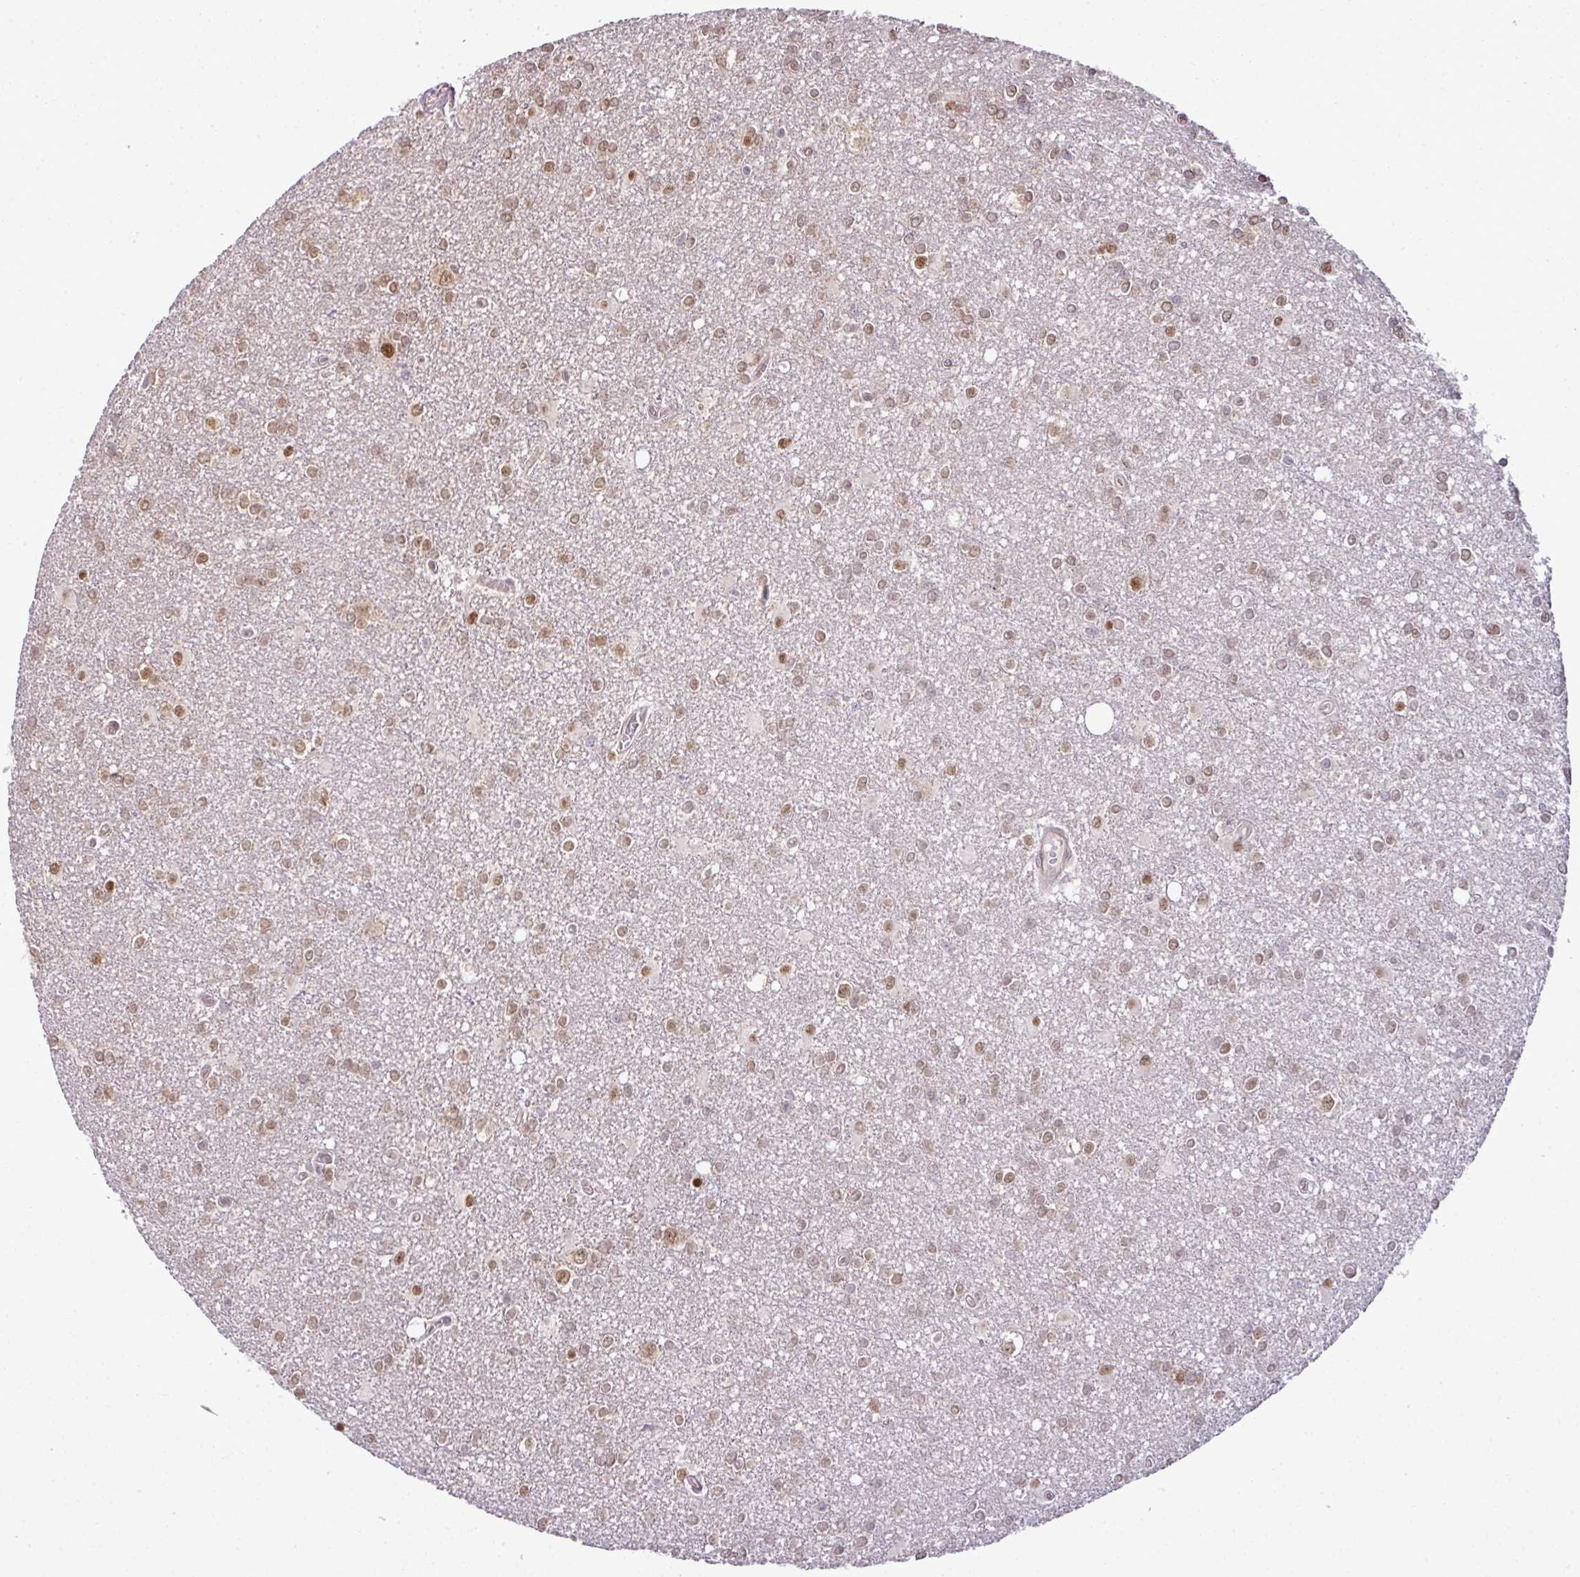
{"staining": {"intensity": "moderate", "quantity": ">75%", "location": "nuclear"}, "tissue": "glioma", "cell_type": "Tumor cells", "image_type": "cancer", "snomed": [{"axis": "morphology", "description": "Glioma, malignant, High grade"}, {"axis": "topography", "description": "Brain"}], "caption": "This histopathology image reveals immunohistochemistry (IHC) staining of human malignant glioma (high-grade), with medium moderate nuclear expression in about >75% of tumor cells.", "gene": "RBM4B", "patient": {"sex": "male", "age": 48}}